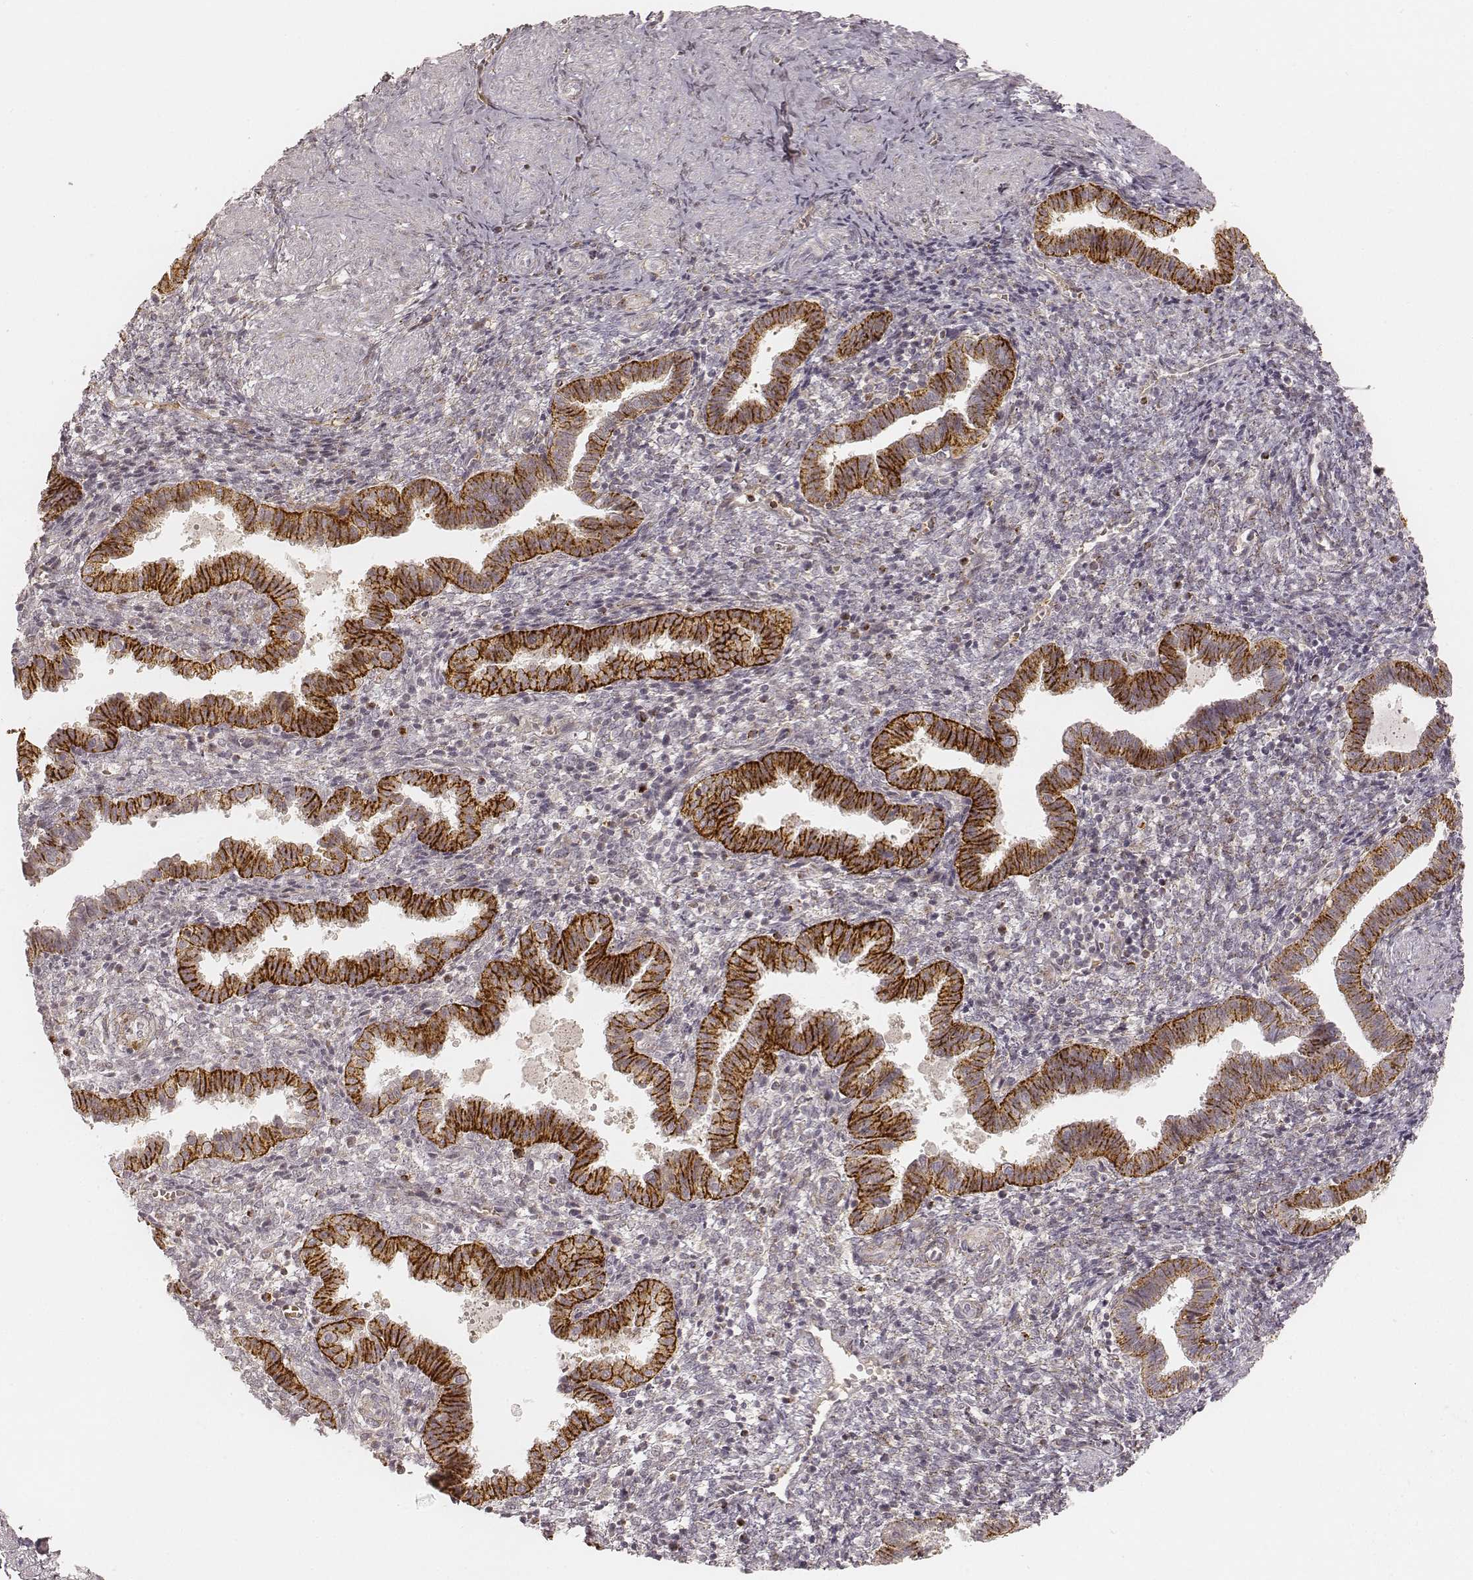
{"staining": {"intensity": "weak", "quantity": "<25%", "location": "cytoplasmic/membranous"}, "tissue": "endometrium", "cell_type": "Cells in endometrial stroma", "image_type": "normal", "snomed": [{"axis": "morphology", "description": "Normal tissue, NOS"}, {"axis": "topography", "description": "Endometrium"}], "caption": "Immunohistochemistry of normal human endometrium demonstrates no positivity in cells in endometrial stroma.", "gene": "GORASP2", "patient": {"sex": "female", "age": 37}}